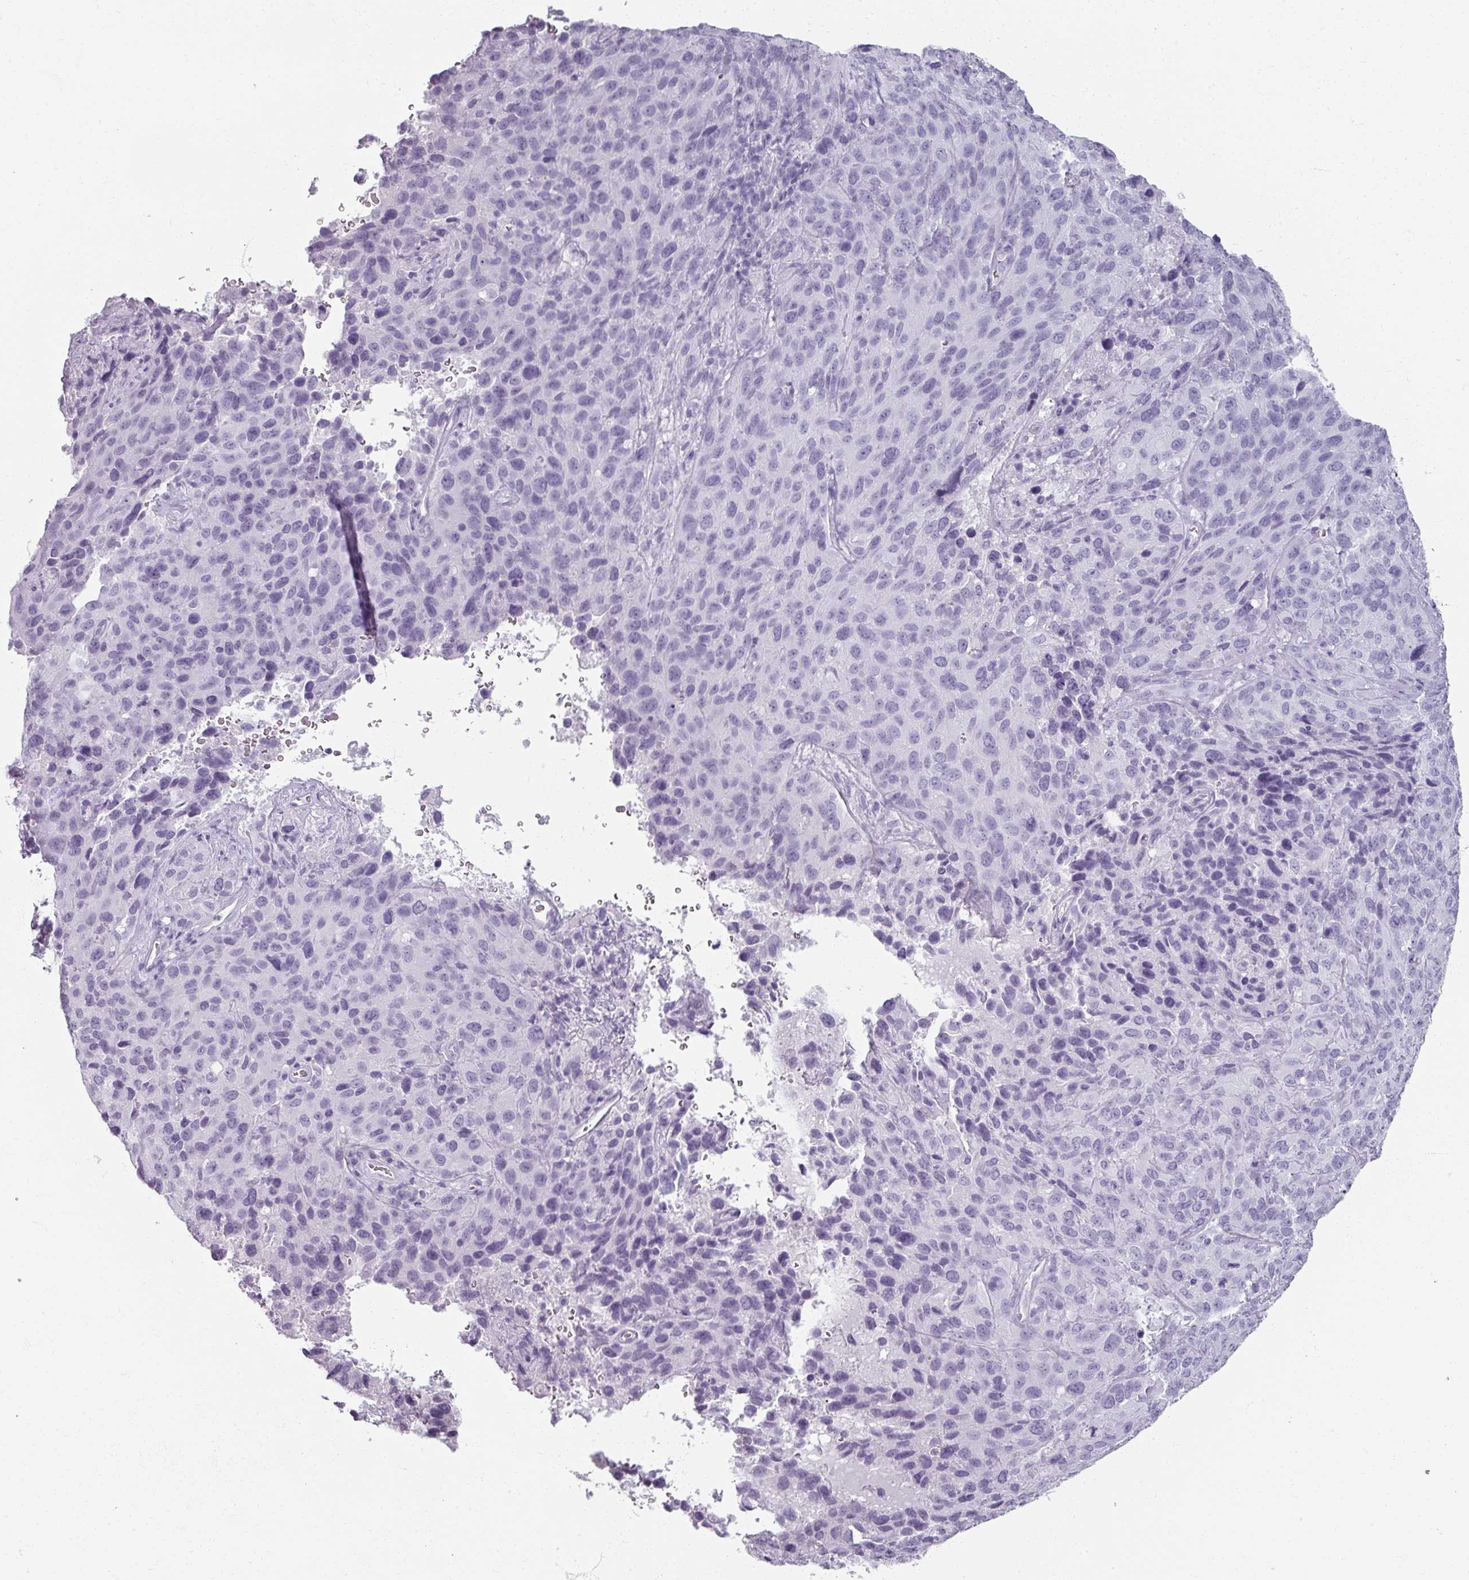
{"staining": {"intensity": "negative", "quantity": "none", "location": "none"}, "tissue": "cervical cancer", "cell_type": "Tumor cells", "image_type": "cancer", "snomed": [{"axis": "morphology", "description": "Squamous cell carcinoma, NOS"}, {"axis": "topography", "description": "Cervix"}], "caption": "Immunohistochemistry (IHC) histopathology image of cervical squamous cell carcinoma stained for a protein (brown), which shows no expression in tumor cells.", "gene": "REG3G", "patient": {"sex": "female", "age": 51}}